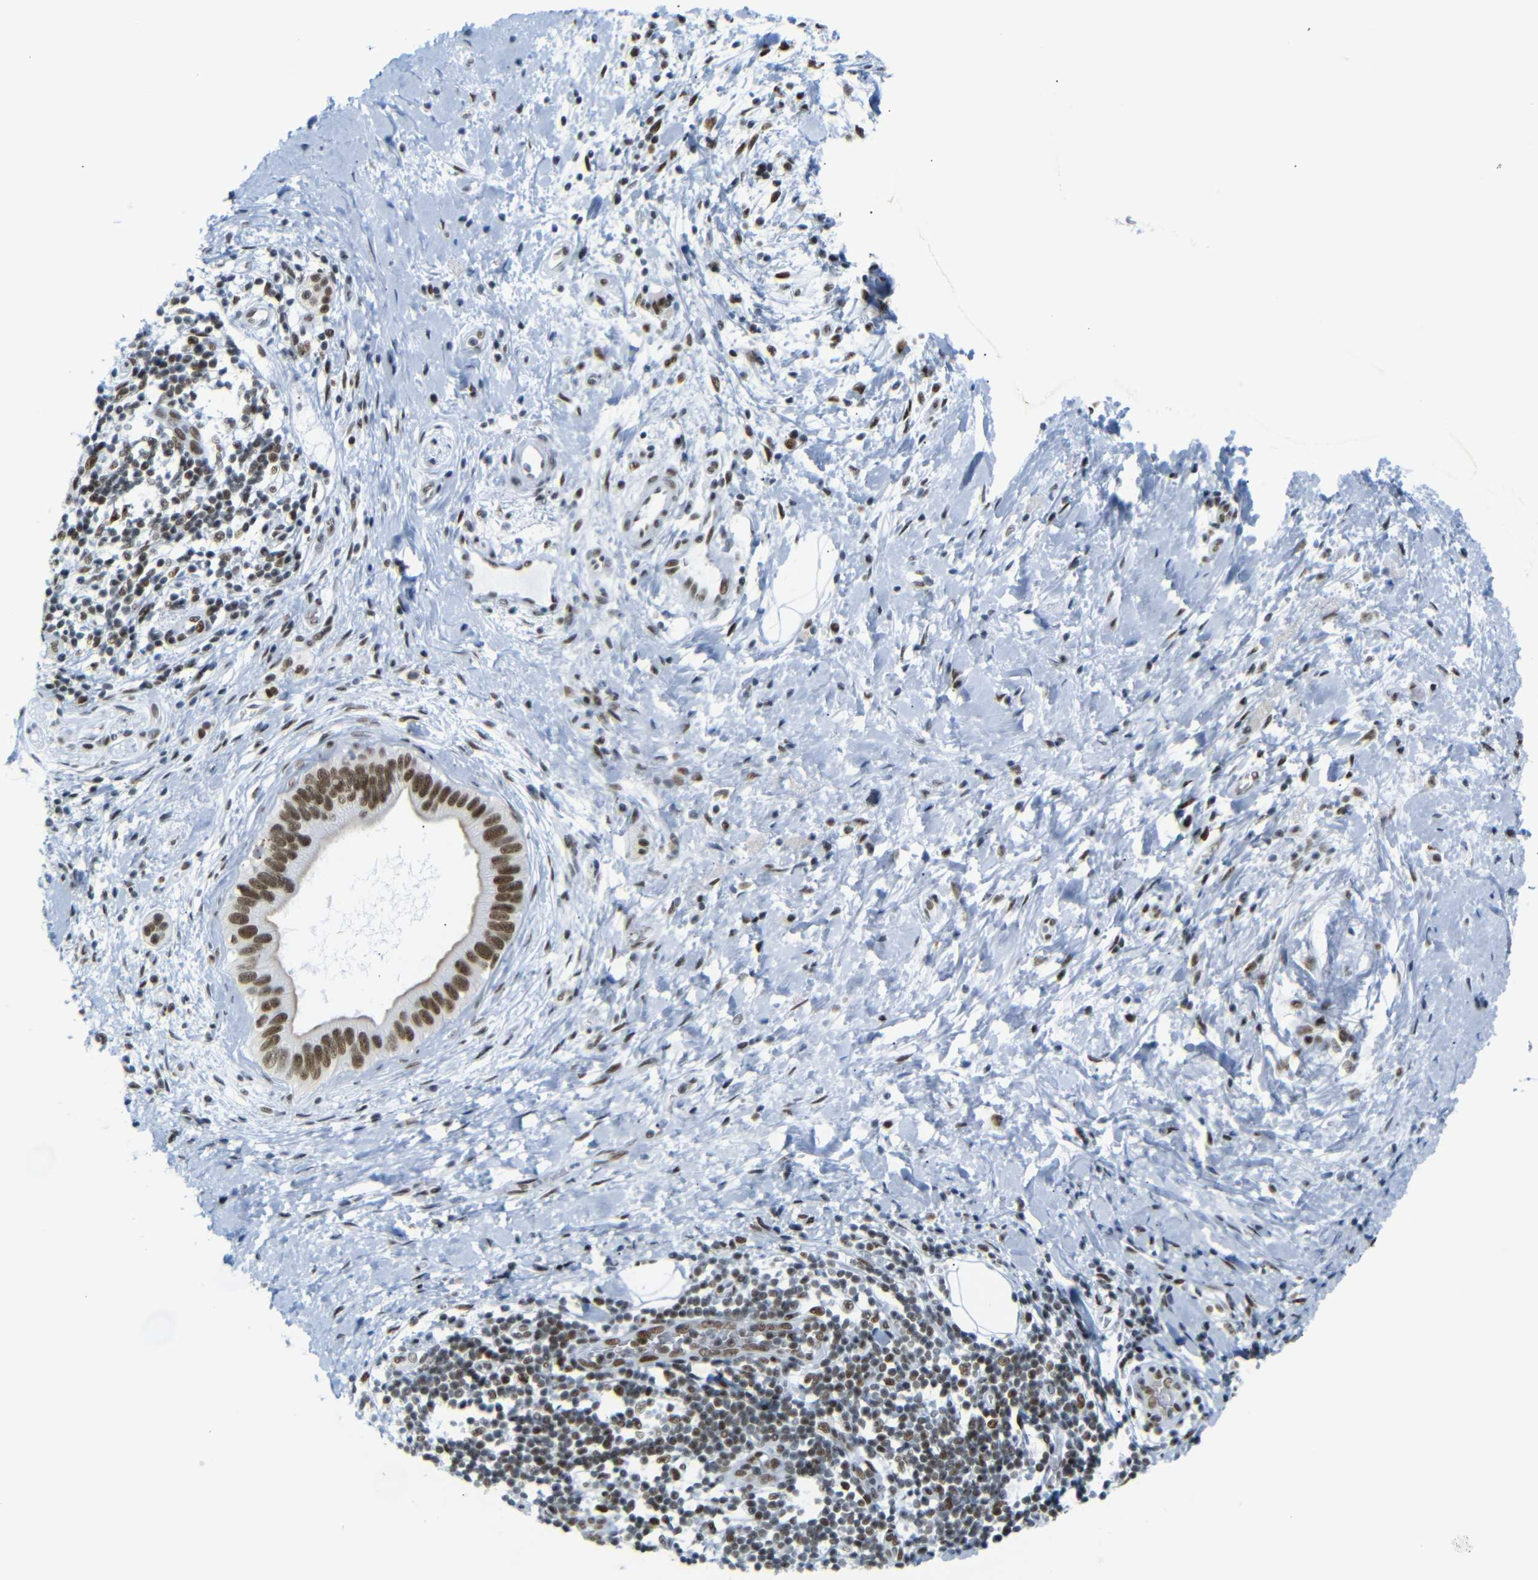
{"staining": {"intensity": "strong", "quantity": ">75%", "location": "nuclear"}, "tissue": "pancreatic cancer", "cell_type": "Tumor cells", "image_type": "cancer", "snomed": [{"axis": "morphology", "description": "Adenocarcinoma, NOS"}, {"axis": "topography", "description": "Pancreas"}], "caption": "Brown immunohistochemical staining in human pancreatic cancer shows strong nuclear positivity in approximately >75% of tumor cells.", "gene": "TRA2B", "patient": {"sex": "male", "age": 55}}